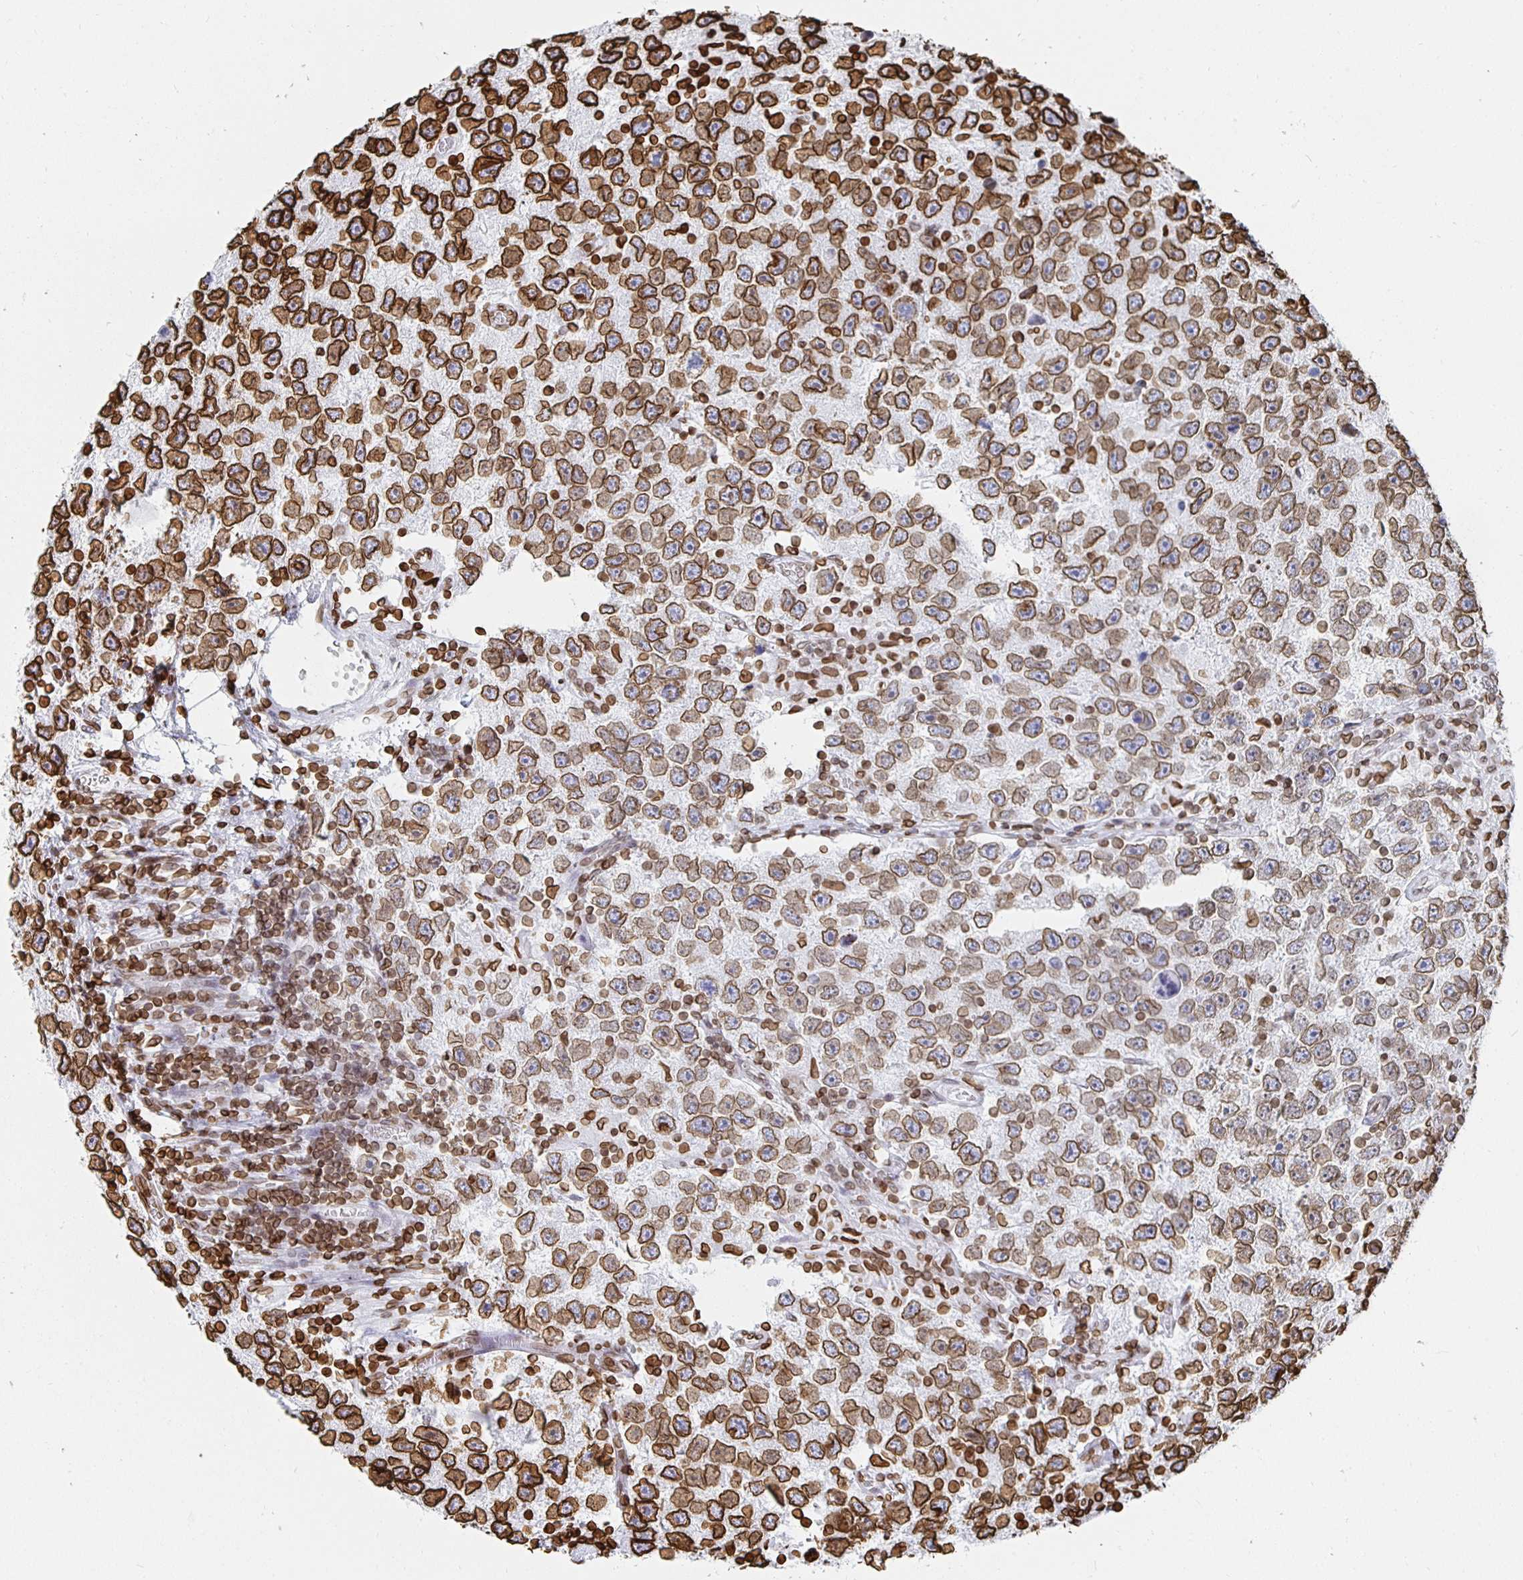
{"staining": {"intensity": "strong", "quantity": ">75%", "location": "cytoplasmic/membranous,nuclear"}, "tissue": "testis cancer", "cell_type": "Tumor cells", "image_type": "cancer", "snomed": [{"axis": "morphology", "description": "Seminoma, NOS"}, {"axis": "topography", "description": "Testis"}], "caption": "Strong cytoplasmic/membranous and nuclear staining for a protein is present in about >75% of tumor cells of testis cancer (seminoma) using immunohistochemistry (IHC).", "gene": "LMNB1", "patient": {"sex": "male", "age": 26}}